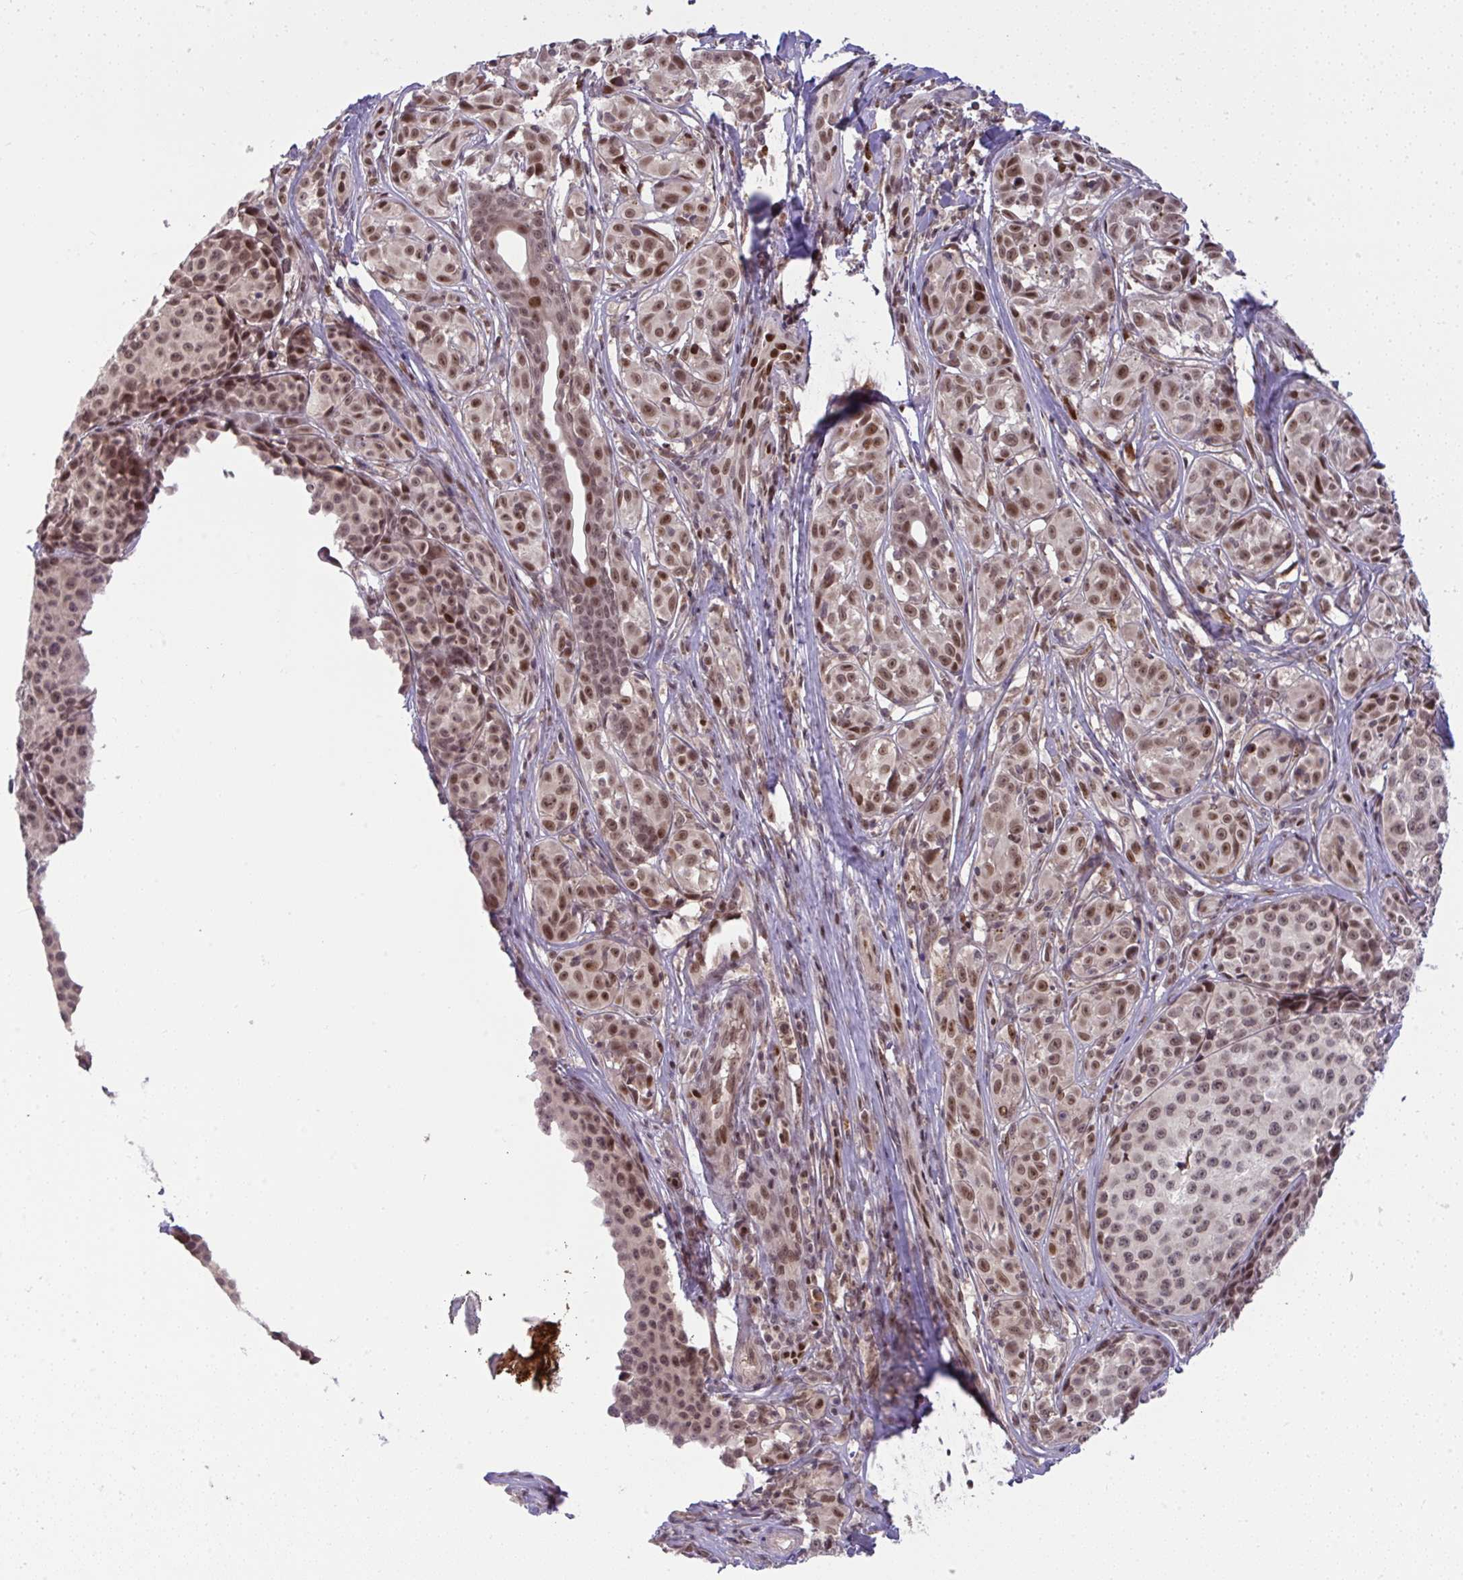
{"staining": {"intensity": "strong", "quantity": ">75%", "location": "nuclear"}, "tissue": "melanoma", "cell_type": "Tumor cells", "image_type": "cancer", "snomed": [{"axis": "morphology", "description": "Malignant melanoma, NOS"}, {"axis": "topography", "description": "Skin"}], "caption": "A high-resolution histopathology image shows IHC staining of melanoma, which exhibits strong nuclear staining in approximately >75% of tumor cells.", "gene": "KLF2", "patient": {"sex": "female", "age": 35}}